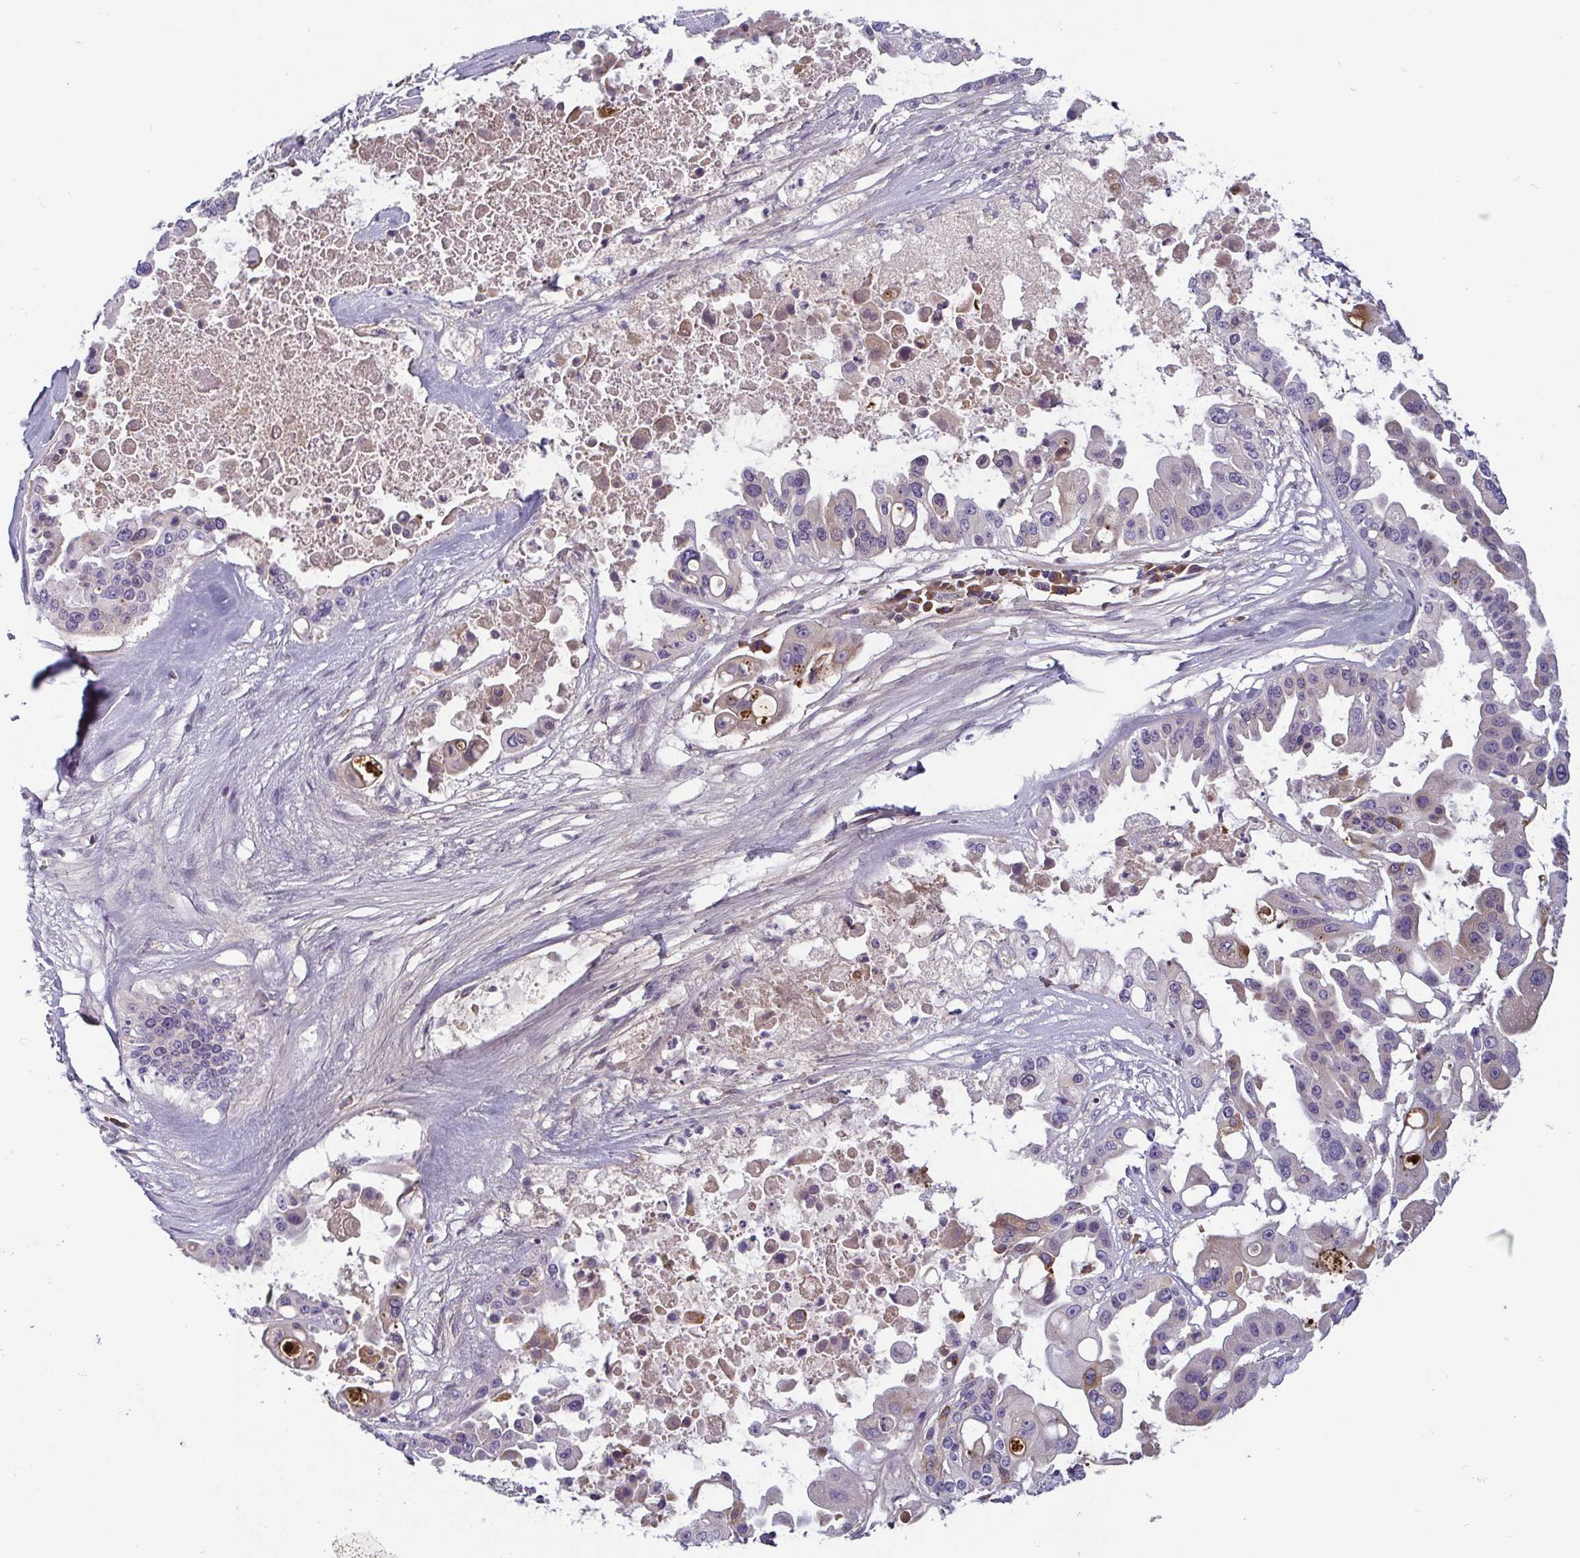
{"staining": {"intensity": "negative", "quantity": "none", "location": "none"}, "tissue": "ovarian cancer", "cell_type": "Tumor cells", "image_type": "cancer", "snomed": [{"axis": "morphology", "description": "Cystadenocarcinoma, serous, NOS"}, {"axis": "topography", "description": "Ovary"}], "caption": "DAB immunohistochemical staining of ovarian cancer (serous cystadenocarcinoma) shows no significant staining in tumor cells.", "gene": "ECM1", "patient": {"sex": "female", "age": 56}}